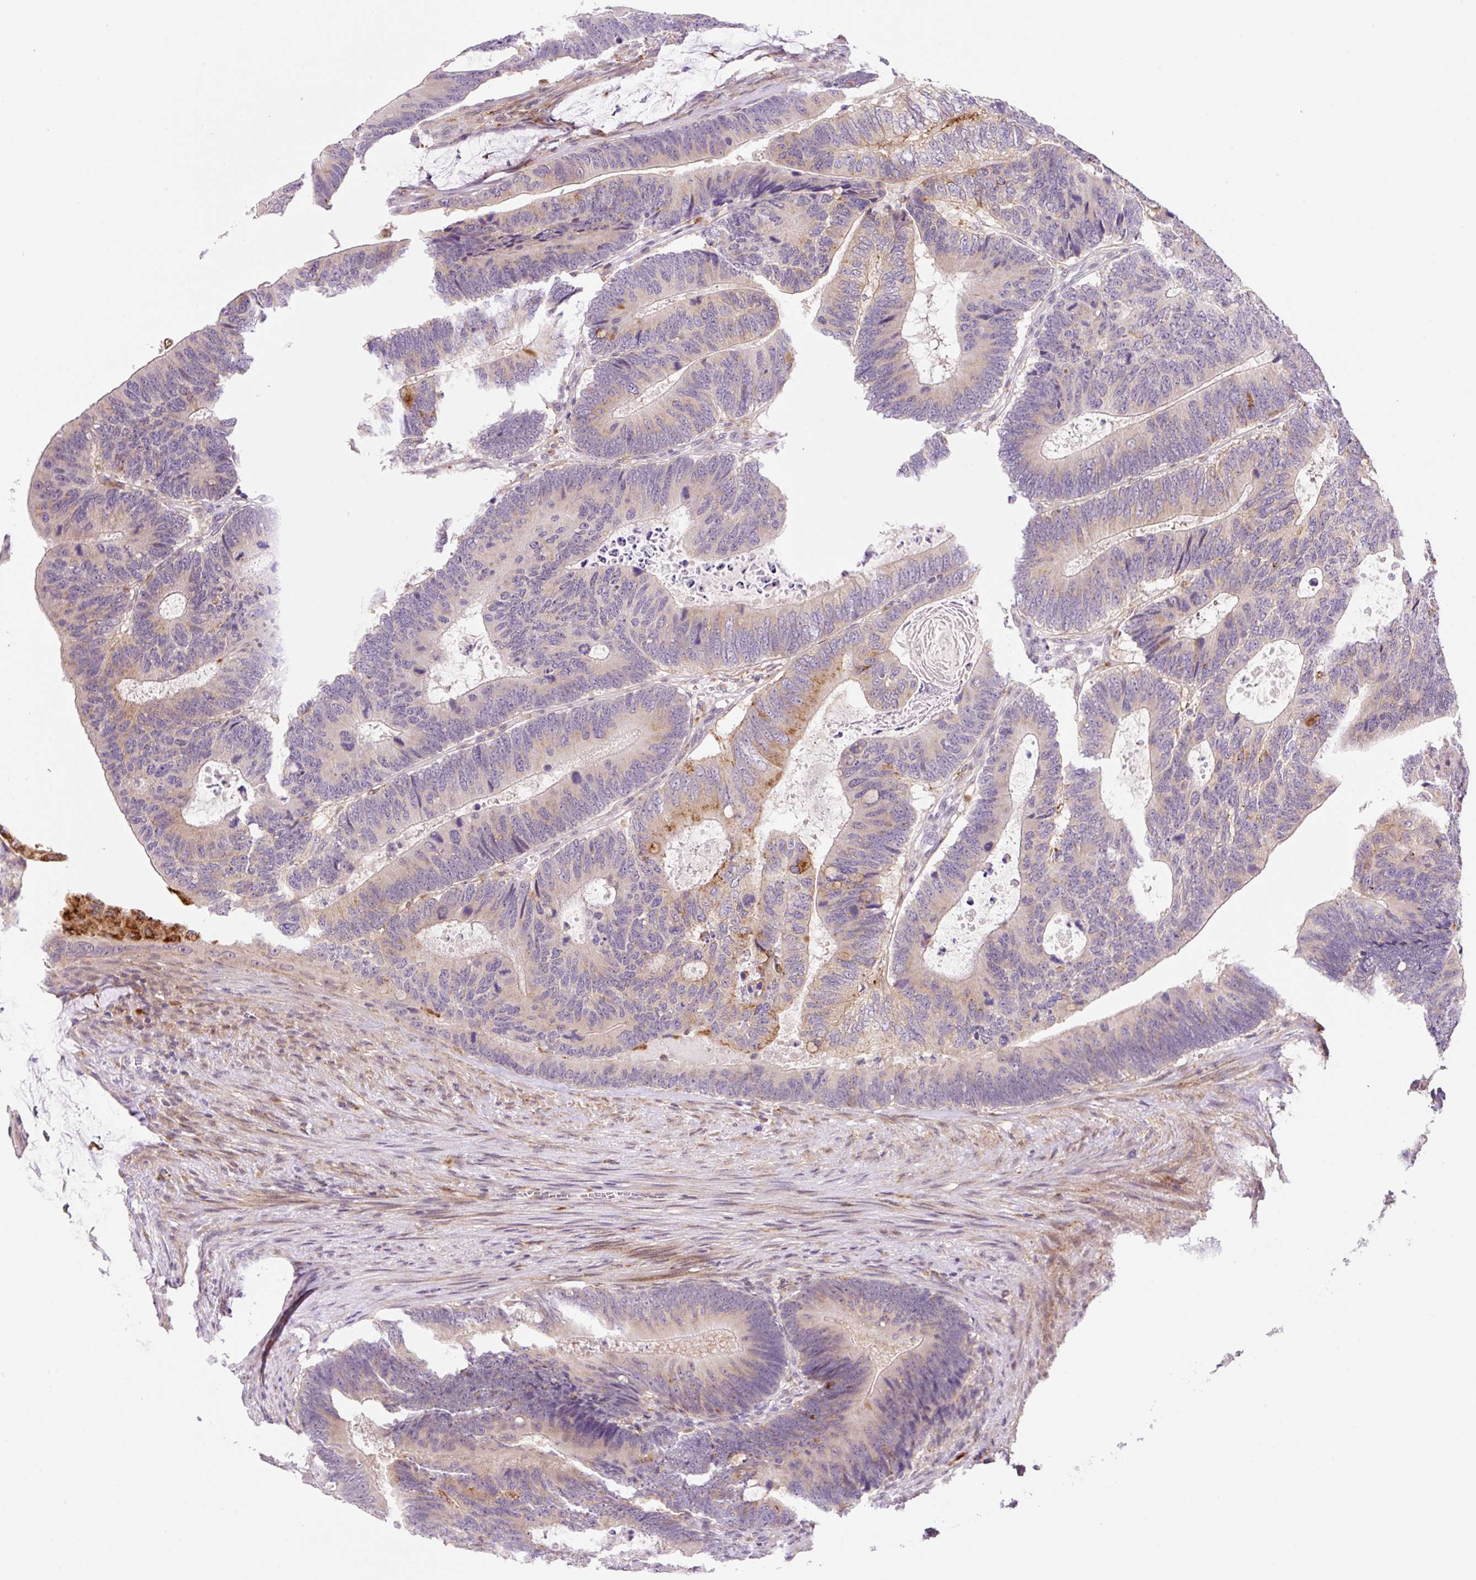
{"staining": {"intensity": "weak", "quantity": "25%-75%", "location": "cytoplasmic/membranous"}, "tissue": "colorectal cancer", "cell_type": "Tumor cells", "image_type": "cancer", "snomed": [{"axis": "morphology", "description": "Adenocarcinoma, NOS"}, {"axis": "topography", "description": "Colon"}], "caption": "A histopathology image showing weak cytoplasmic/membranous positivity in about 25%-75% of tumor cells in colorectal cancer (adenocarcinoma), as visualized by brown immunohistochemical staining.", "gene": "CEBPZOS", "patient": {"sex": "male", "age": 62}}